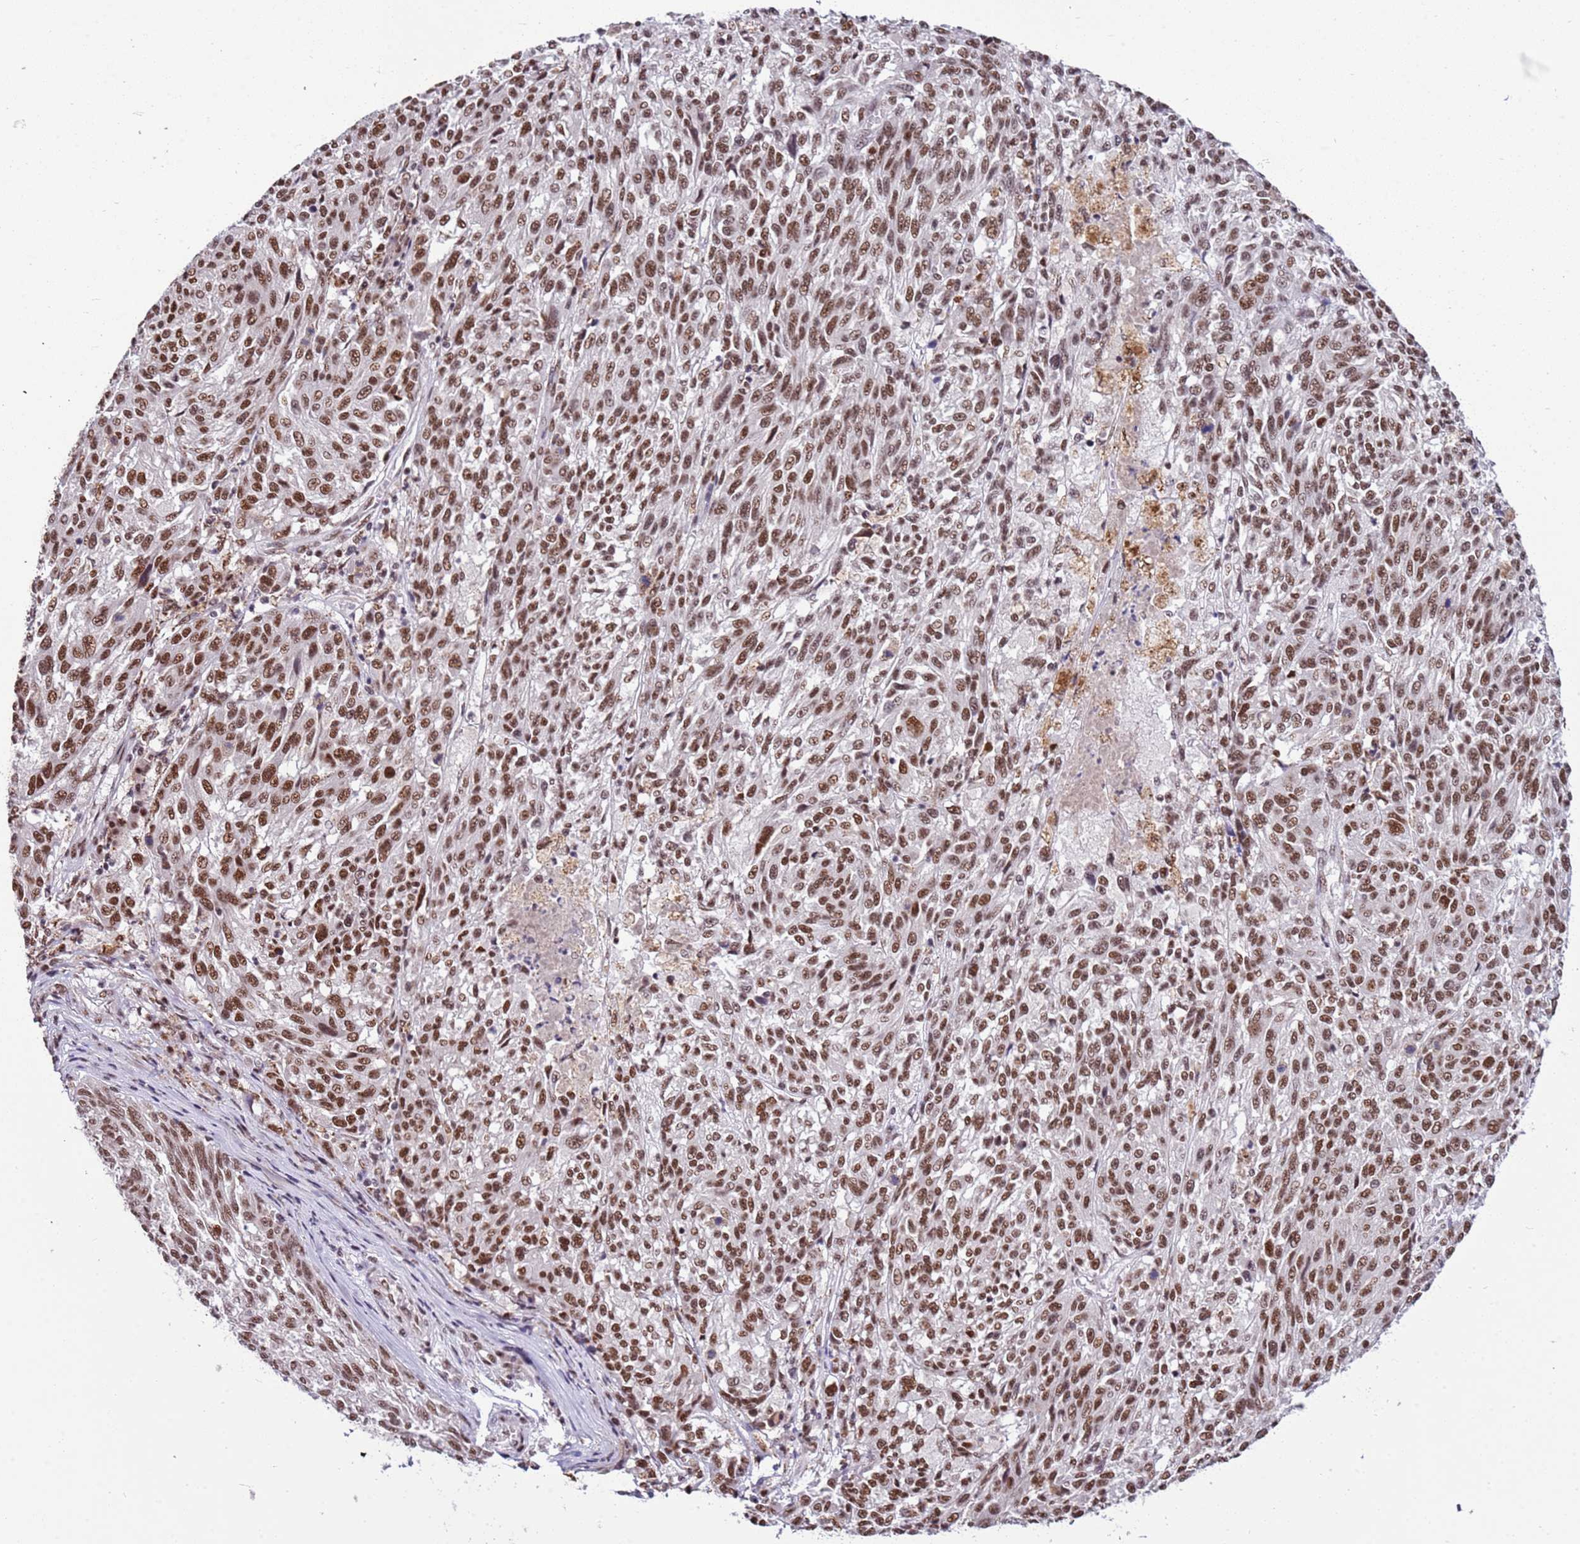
{"staining": {"intensity": "moderate", "quantity": ">75%", "location": "nuclear"}, "tissue": "melanoma", "cell_type": "Tumor cells", "image_type": "cancer", "snomed": [{"axis": "morphology", "description": "Malignant melanoma, NOS"}, {"axis": "topography", "description": "Skin"}], "caption": "A brown stain labels moderate nuclear positivity of a protein in malignant melanoma tumor cells.", "gene": "AKAP8L", "patient": {"sex": "male", "age": 53}}